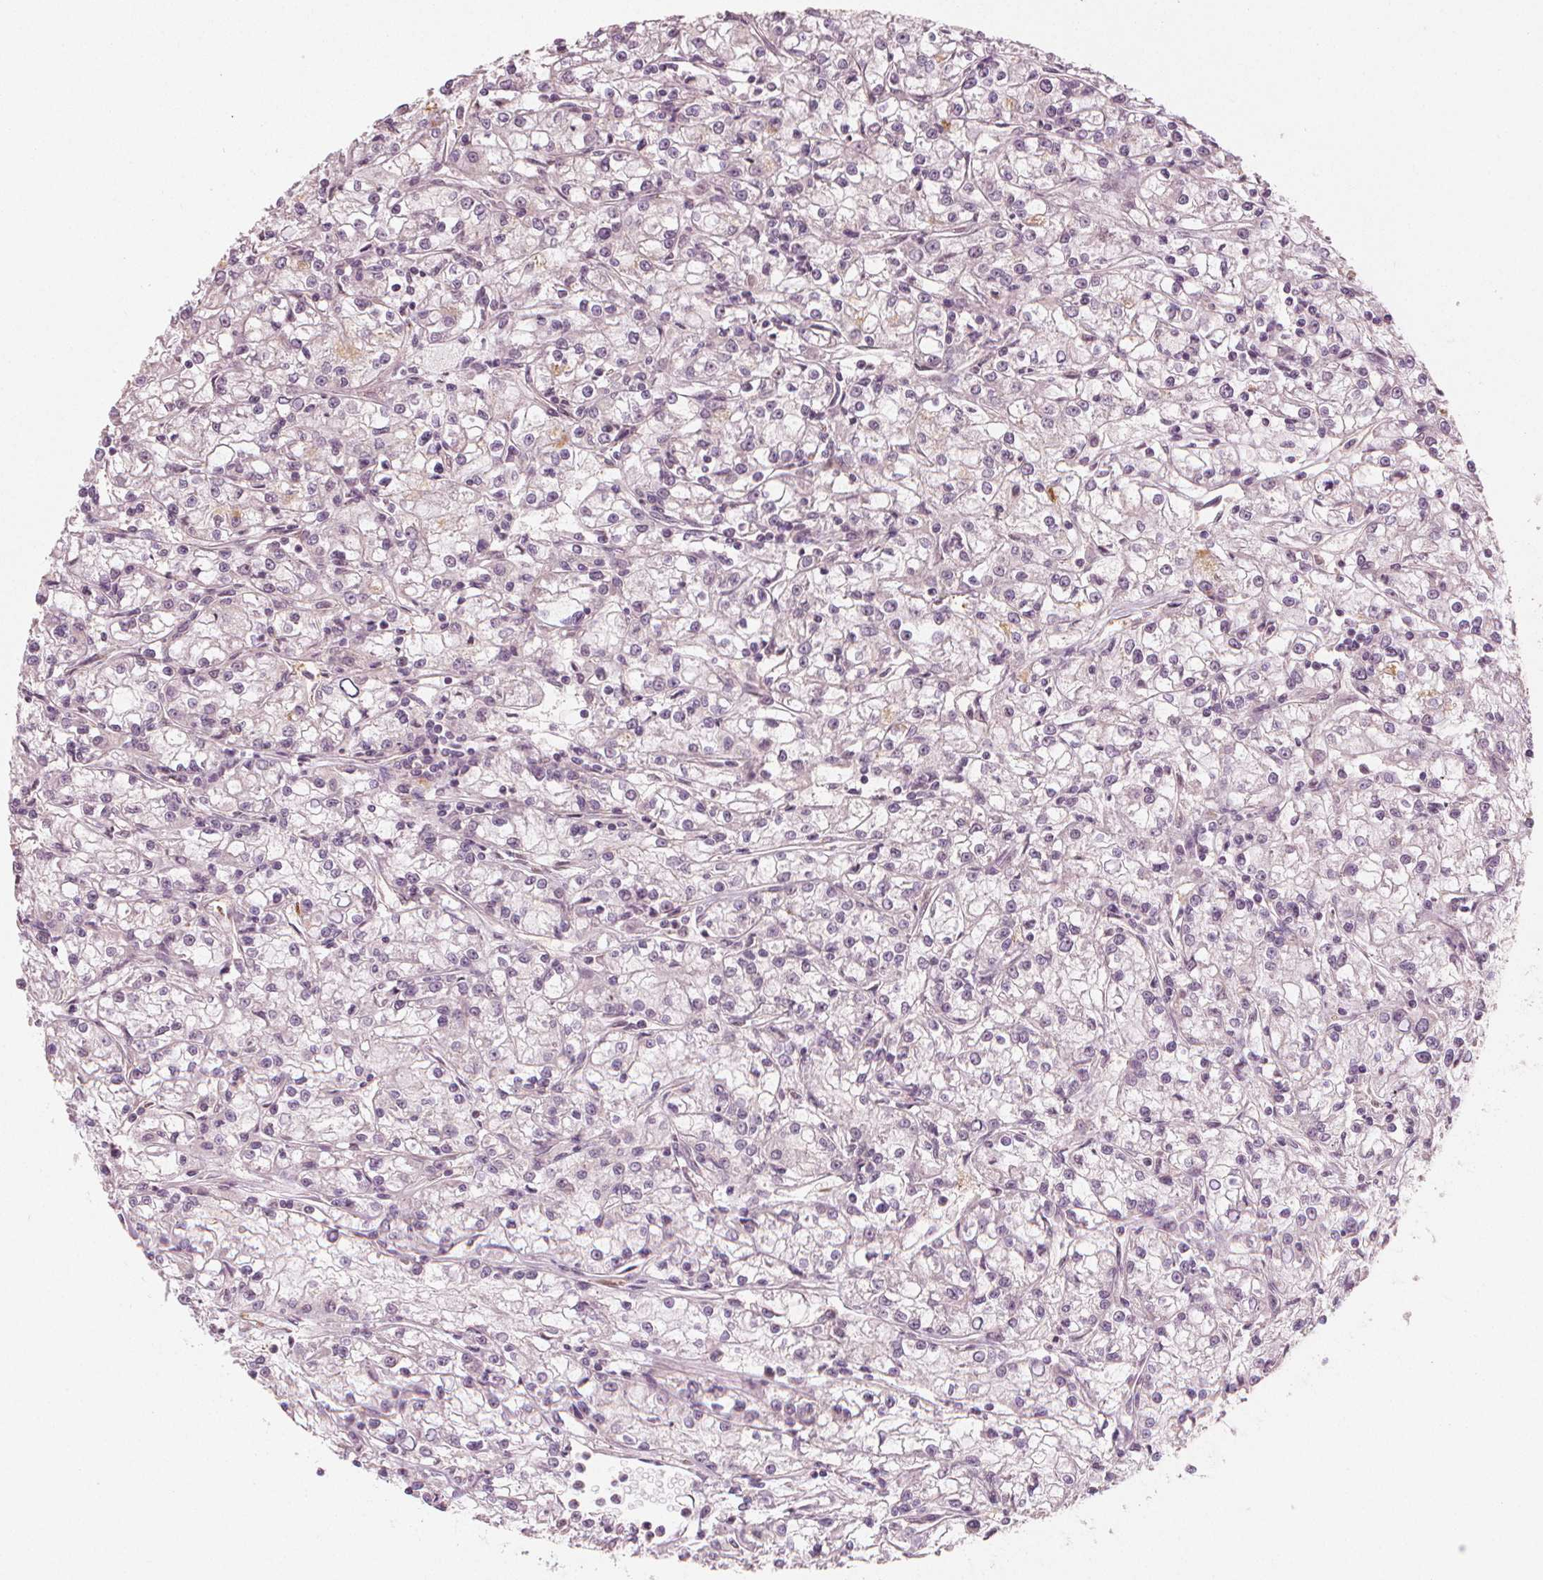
{"staining": {"intensity": "negative", "quantity": "none", "location": "none"}, "tissue": "renal cancer", "cell_type": "Tumor cells", "image_type": "cancer", "snomed": [{"axis": "morphology", "description": "Adenocarcinoma, NOS"}, {"axis": "topography", "description": "Kidney"}], "caption": "This is an immunohistochemistry (IHC) photomicrograph of human renal cancer. There is no expression in tumor cells.", "gene": "CLBA1", "patient": {"sex": "female", "age": 59}}